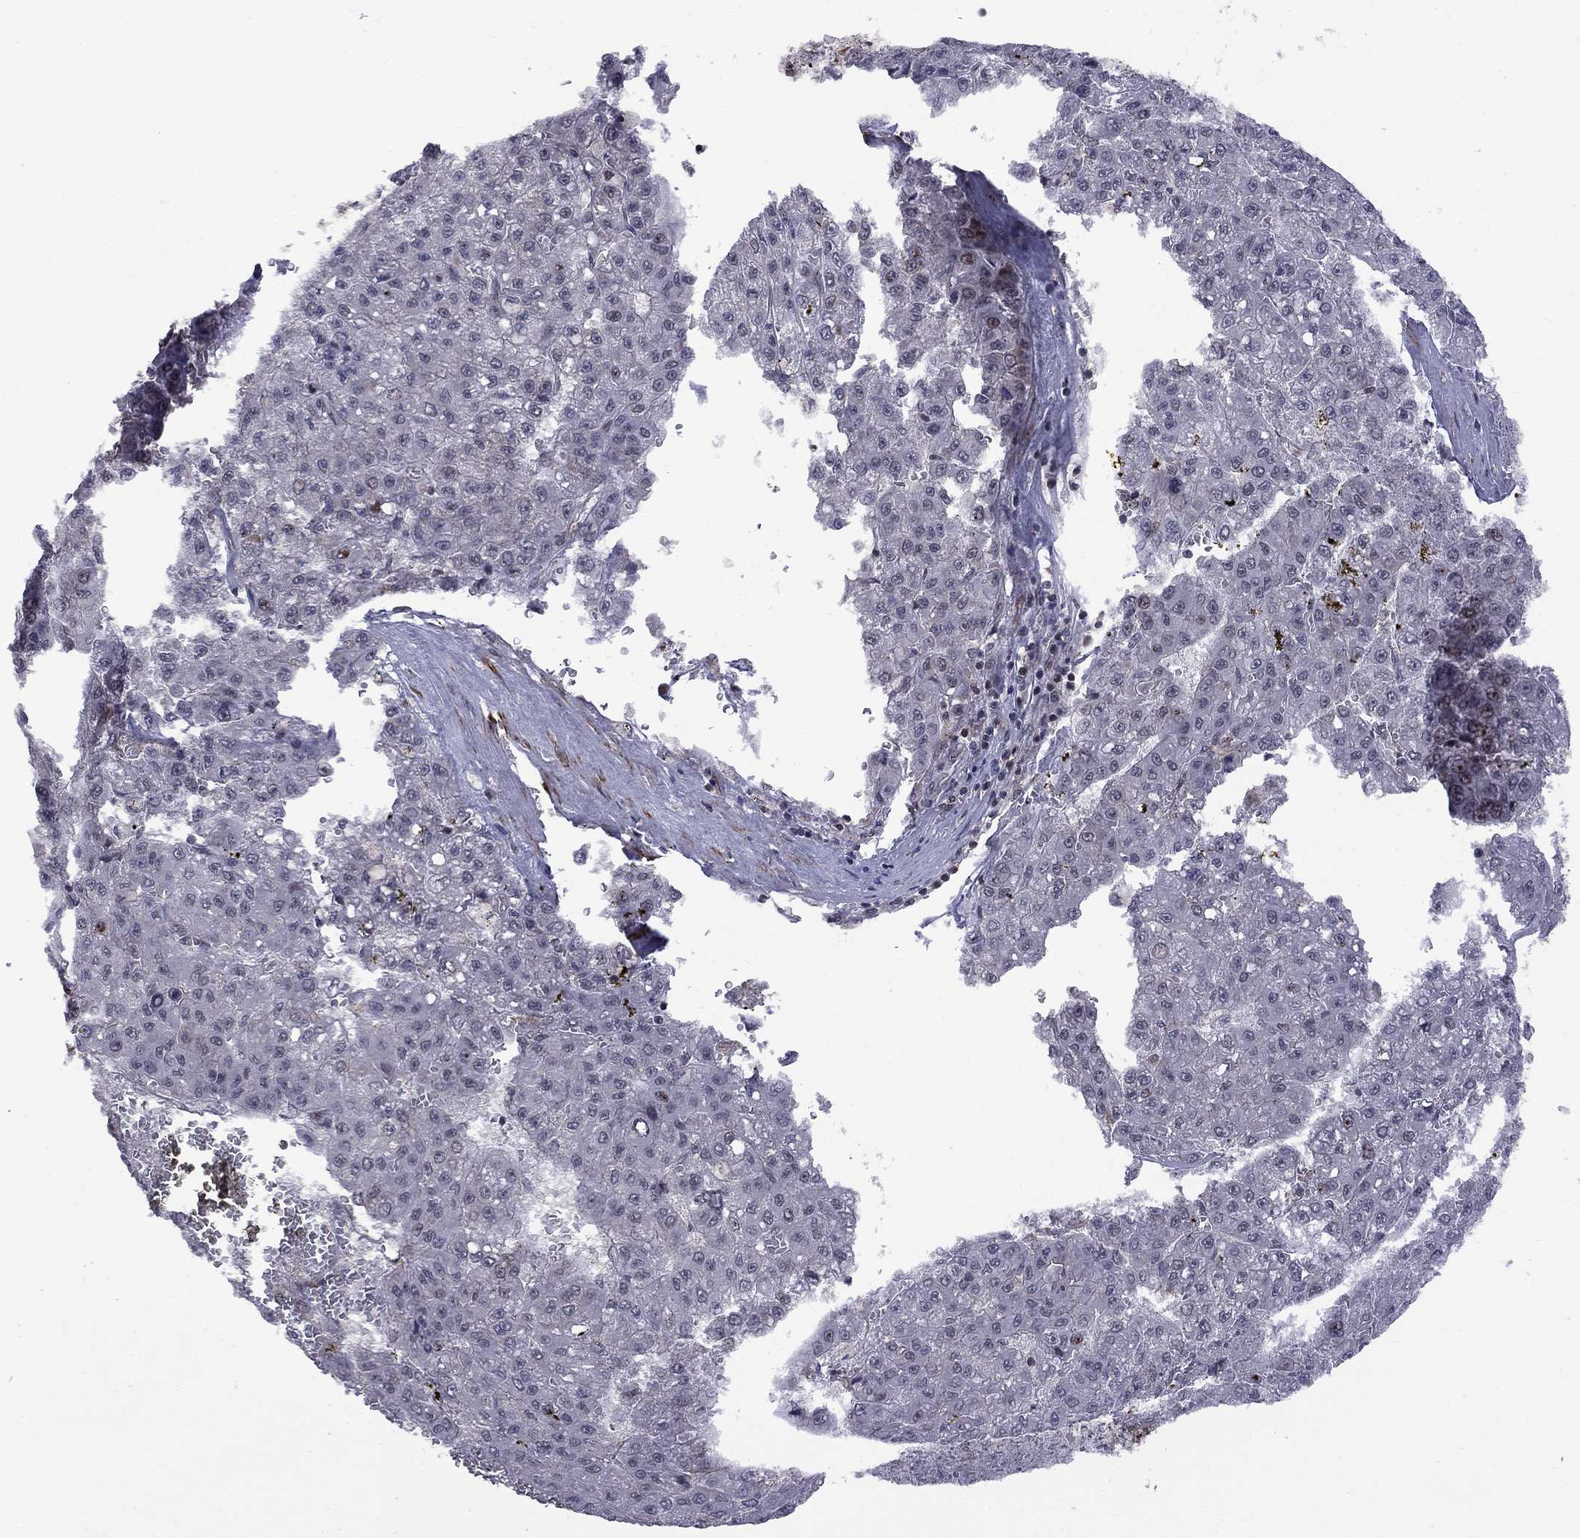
{"staining": {"intensity": "negative", "quantity": "none", "location": "none"}, "tissue": "liver cancer", "cell_type": "Tumor cells", "image_type": "cancer", "snomed": [{"axis": "morphology", "description": "Carcinoma, Hepatocellular, NOS"}, {"axis": "topography", "description": "Liver"}], "caption": "Liver hepatocellular carcinoma stained for a protein using immunohistochemistry (IHC) reveals no expression tumor cells.", "gene": "BRF1", "patient": {"sex": "male", "age": 70}}